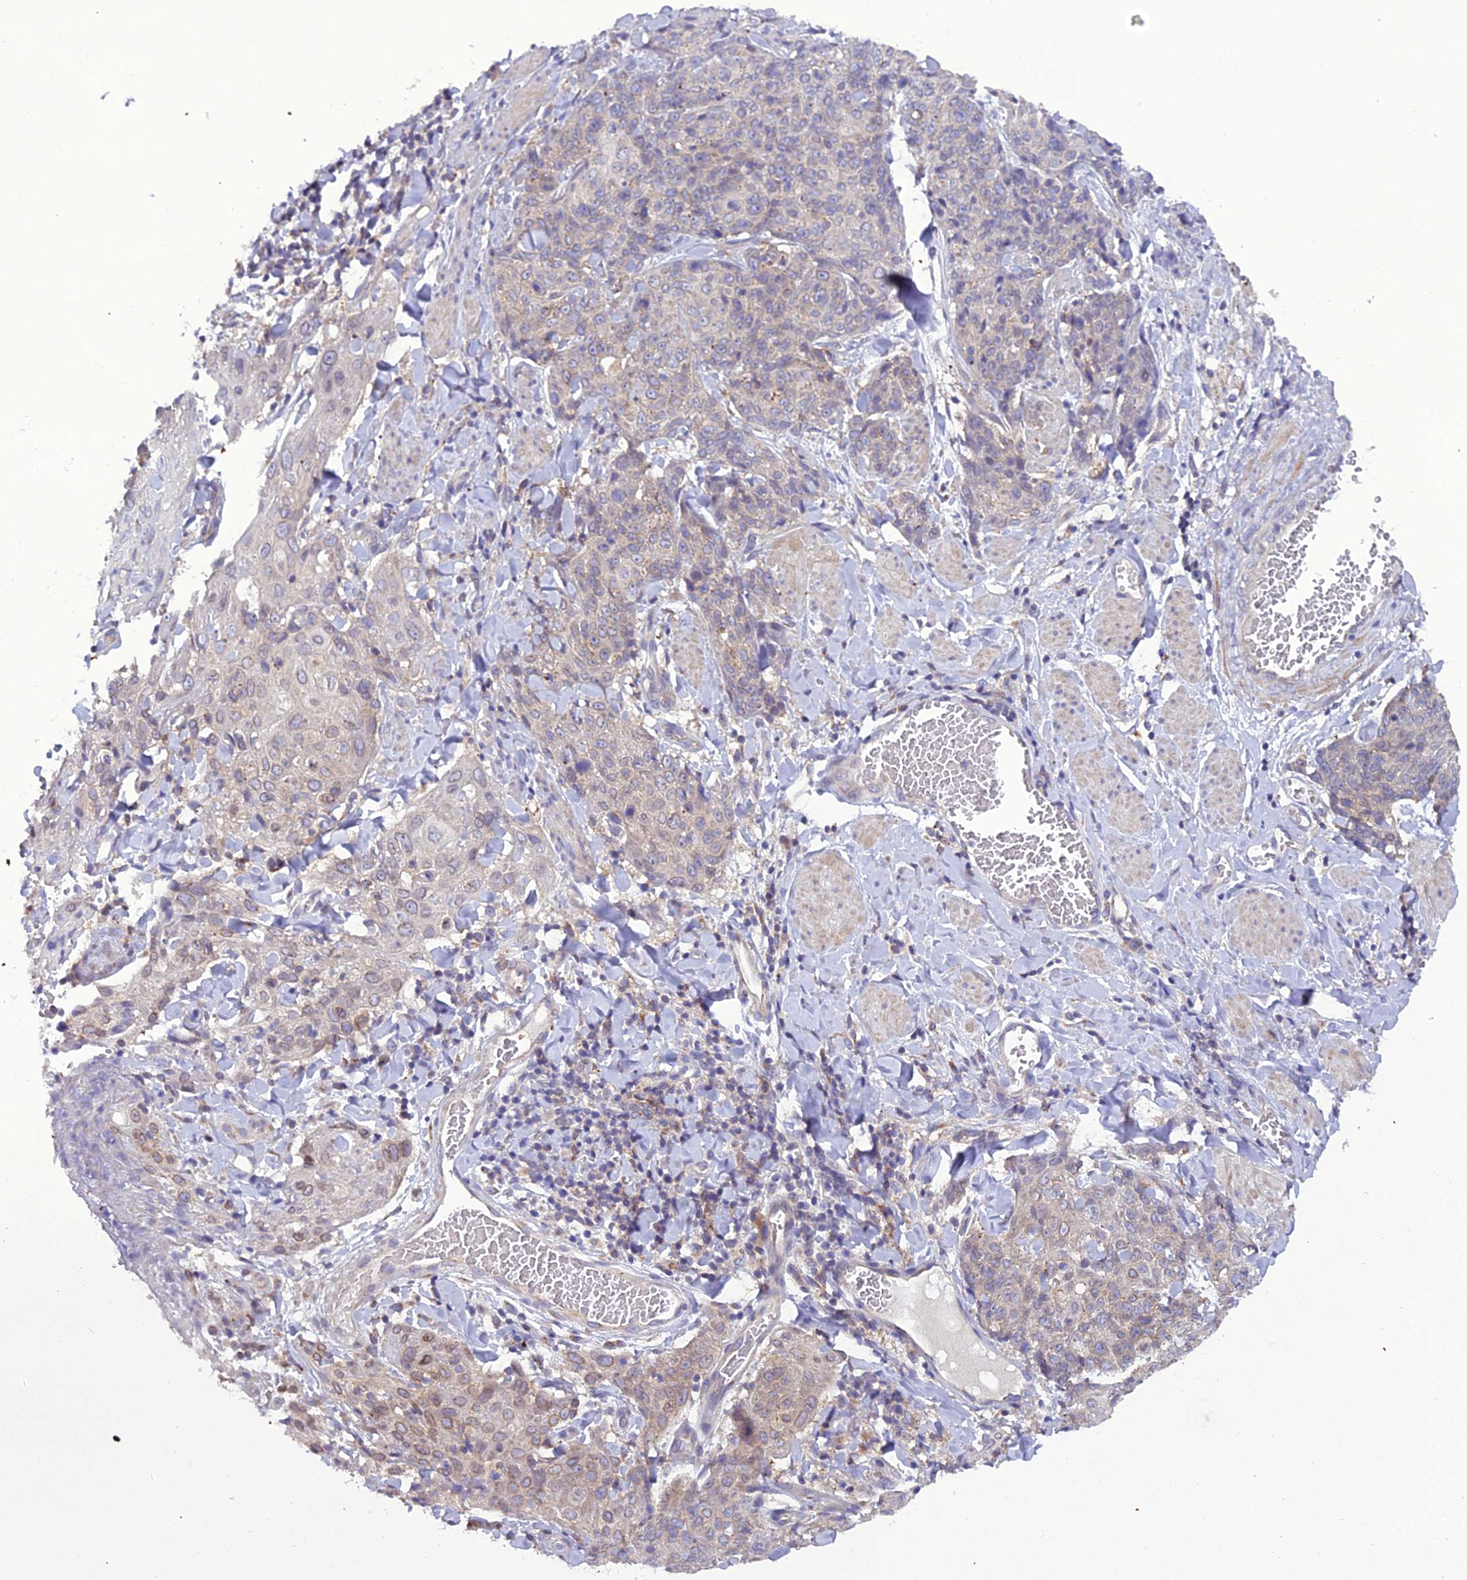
{"staining": {"intensity": "weak", "quantity": "<25%", "location": "cytoplasmic/membranous"}, "tissue": "skin cancer", "cell_type": "Tumor cells", "image_type": "cancer", "snomed": [{"axis": "morphology", "description": "Squamous cell carcinoma, NOS"}, {"axis": "topography", "description": "Skin"}, {"axis": "topography", "description": "Vulva"}], "caption": "Immunohistochemical staining of squamous cell carcinoma (skin) shows no significant positivity in tumor cells. (DAB IHC visualized using brightfield microscopy, high magnification).", "gene": "GOLPH3", "patient": {"sex": "female", "age": 85}}